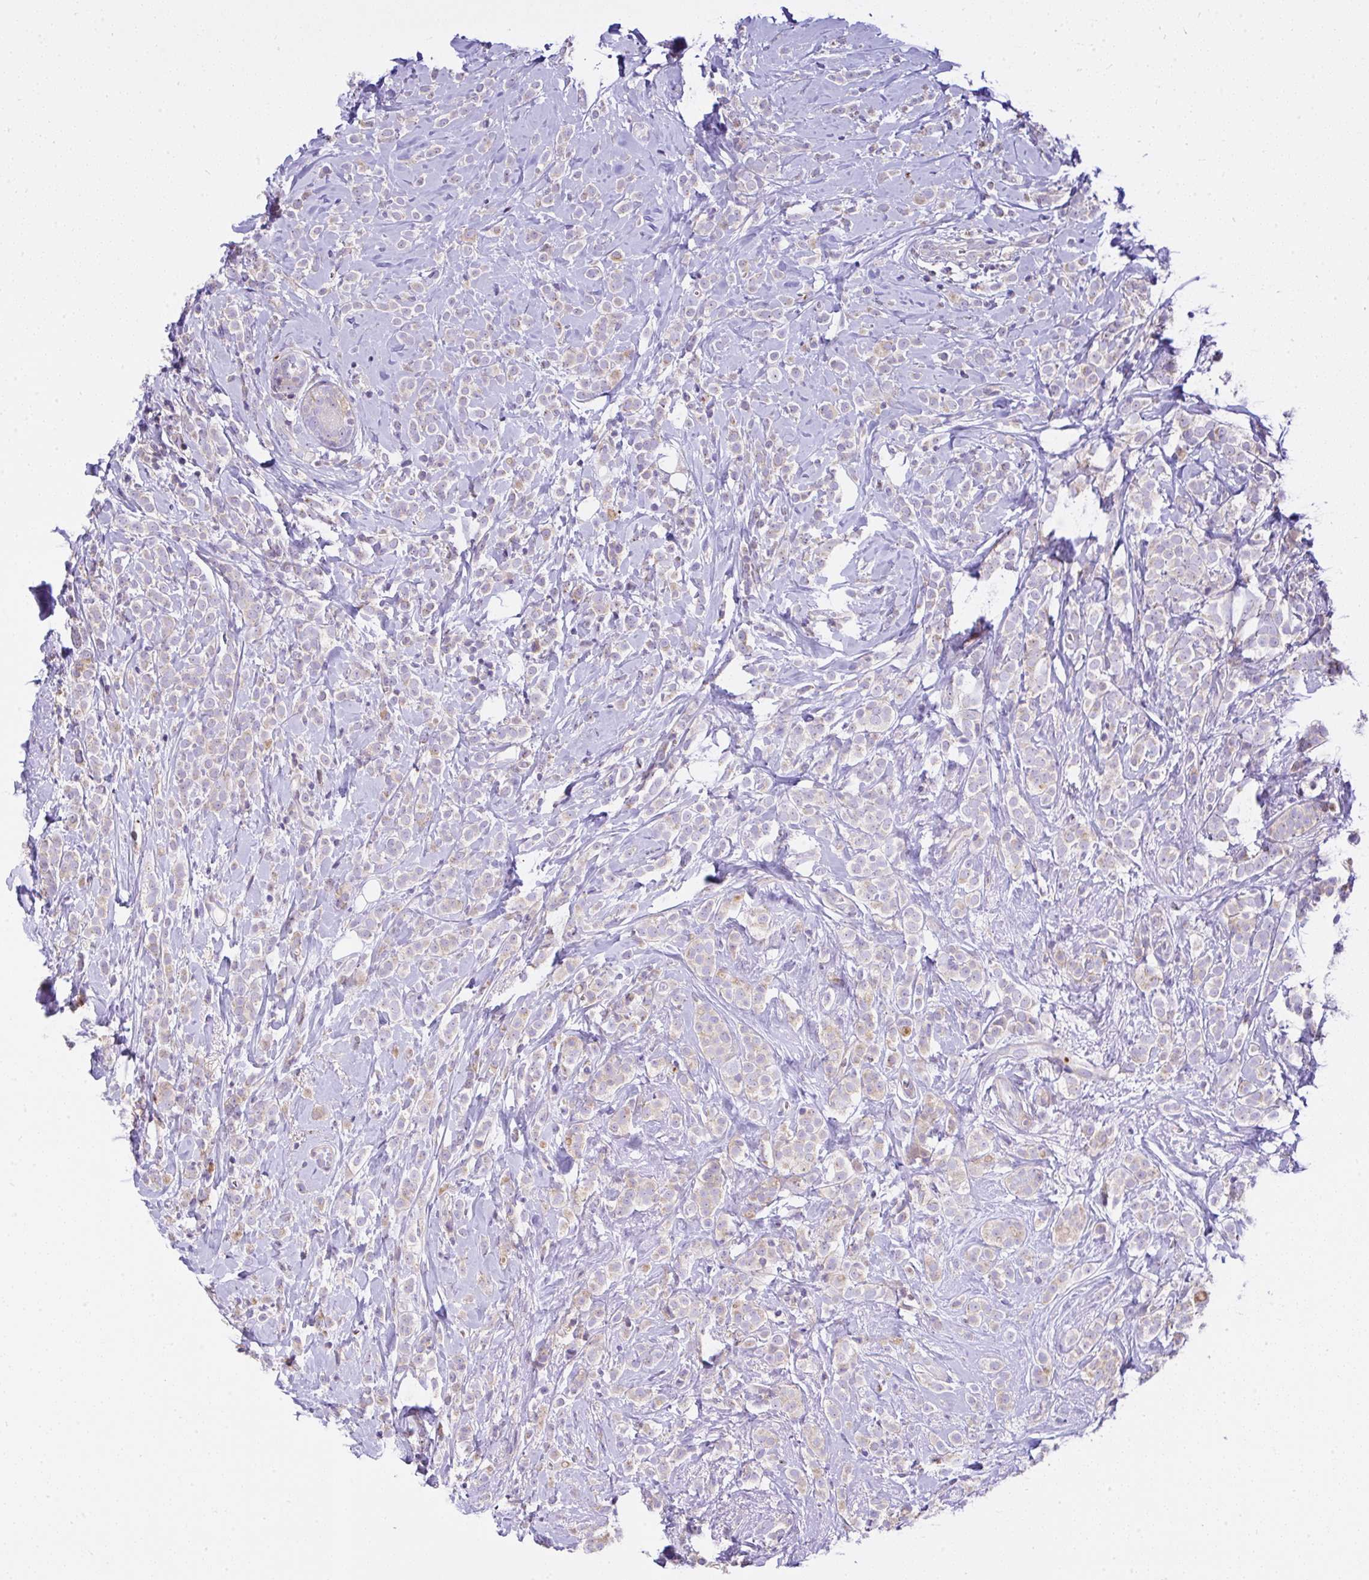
{"staining": {"intensity": "weak", "quantity": "<25%", "location": "cytoplasmic/membranous"}, "tissue": "breast cancer", "cell_type": "Tumor cells", "image_type": "cancer", "snomed": [{"axis": "morphology", "description": "Lobular carcinoma"}, {"axis": "topography", "description": "Breast"}], "caption": "Immunohistochemical staining of lobular carcinoma (breast) reveals no significant positivity in tumor cells.", "gene": "CCDC142", "patient": {"sex": "female", "age": 49}}